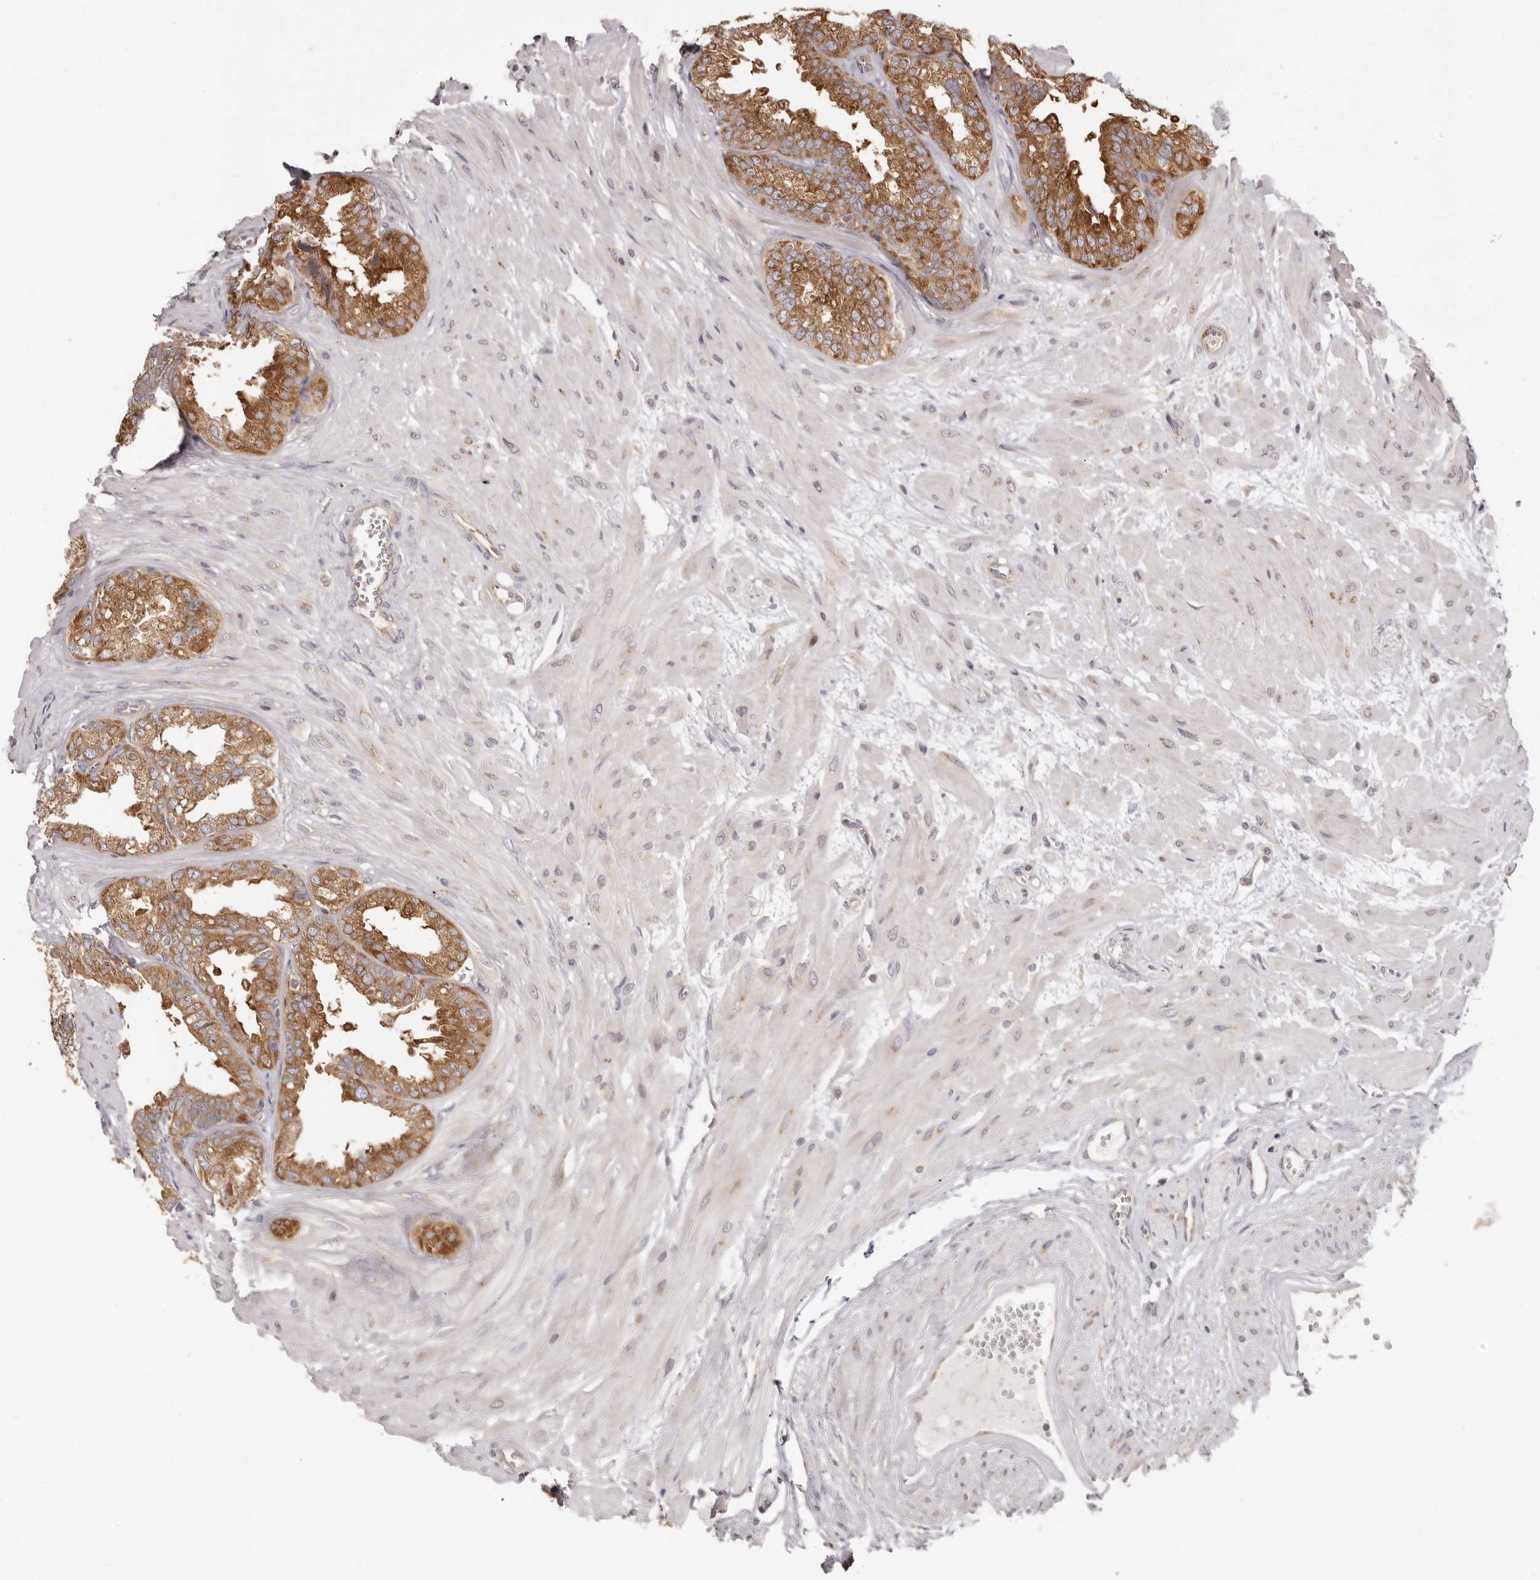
{"staining": {"intensity": "moderate", "quantity": ">75%", "location": "cytoplasmic/membranous"}, "tissue": "seminal vesicle", "cell_type": "Glandular cells", "image_type": "normal", "snomed": [{"axis": "morphology", "description": "Normal tissue, NOS"}, {"axis": "topography", "description": "Prostate"}, {"axis": "topography", "description": "Seminal veicle"}], "caption": "Benign seminal vesicle was stained to show a protein in brown. There is medium levels of moderate cytoplasmic/membranous positivity in about >75% of glandular cells. (Stains: DAB in brown, nuclei in blue, Microscopy: brightfield microscopy at high magnification).", "gene": "EEF1E1", "patient": {"sex": "male", "age": 51}}